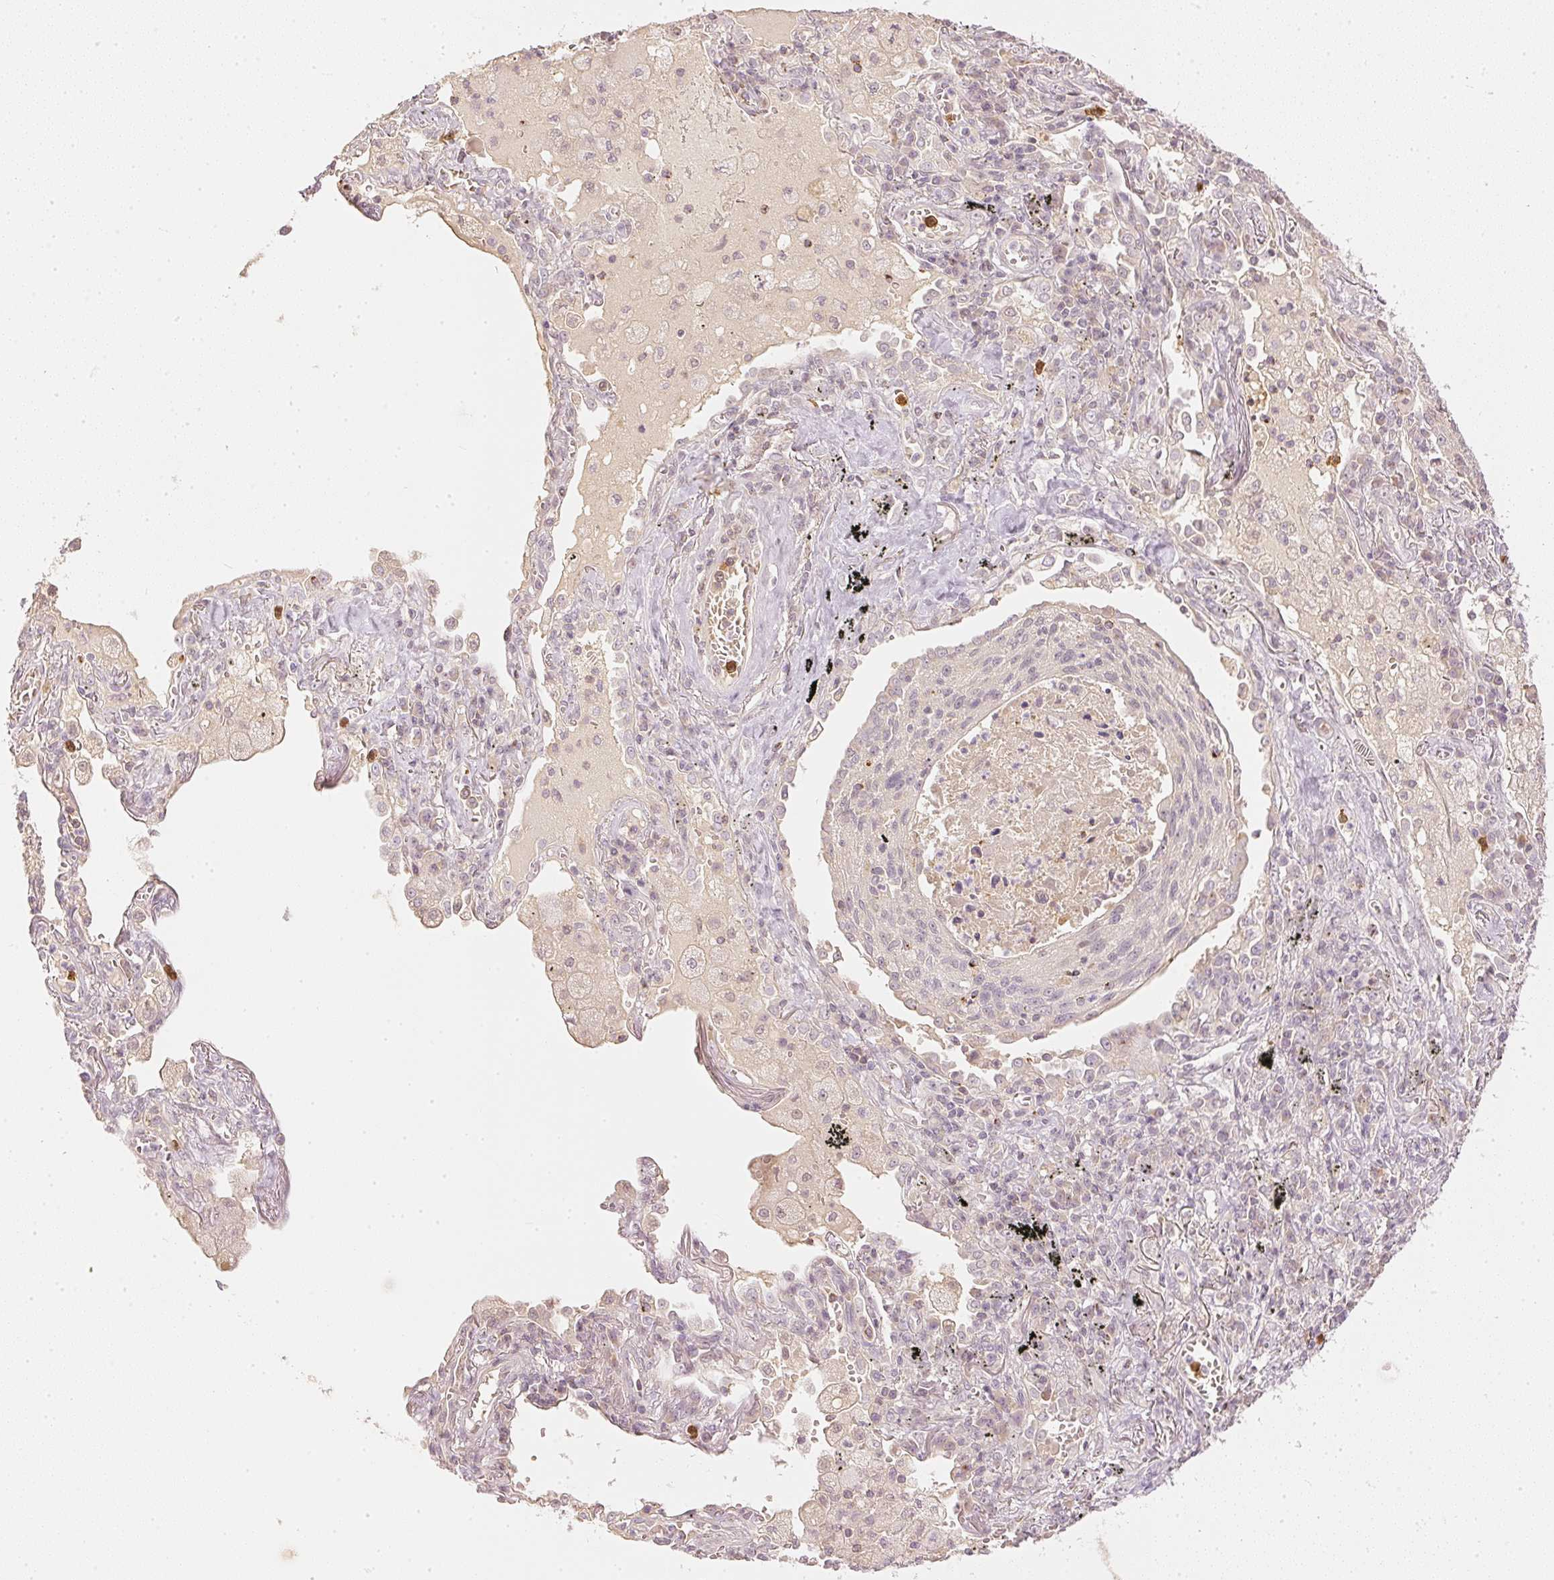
{"staining": {"intensity": "negative", "quantity": "none", "location": "none"}, "tissue": "lung cancer", "cell_type": "Tumor cells", "image_type": "cancer", "snomed": [{"axis": "morphology", "description": "Squamous cell carcinoma, NOS"}, {"axis": "topography", "description": "Lung"}], "caption": "A high-resolution photomicrograph shows immunohistochemistry staining of lung cancer (squamous cell carcinoma), which demonstrates no significant staining in tumor cells.", "gene": "GZMA", "patient": {"sex": "female", "age": 66}}